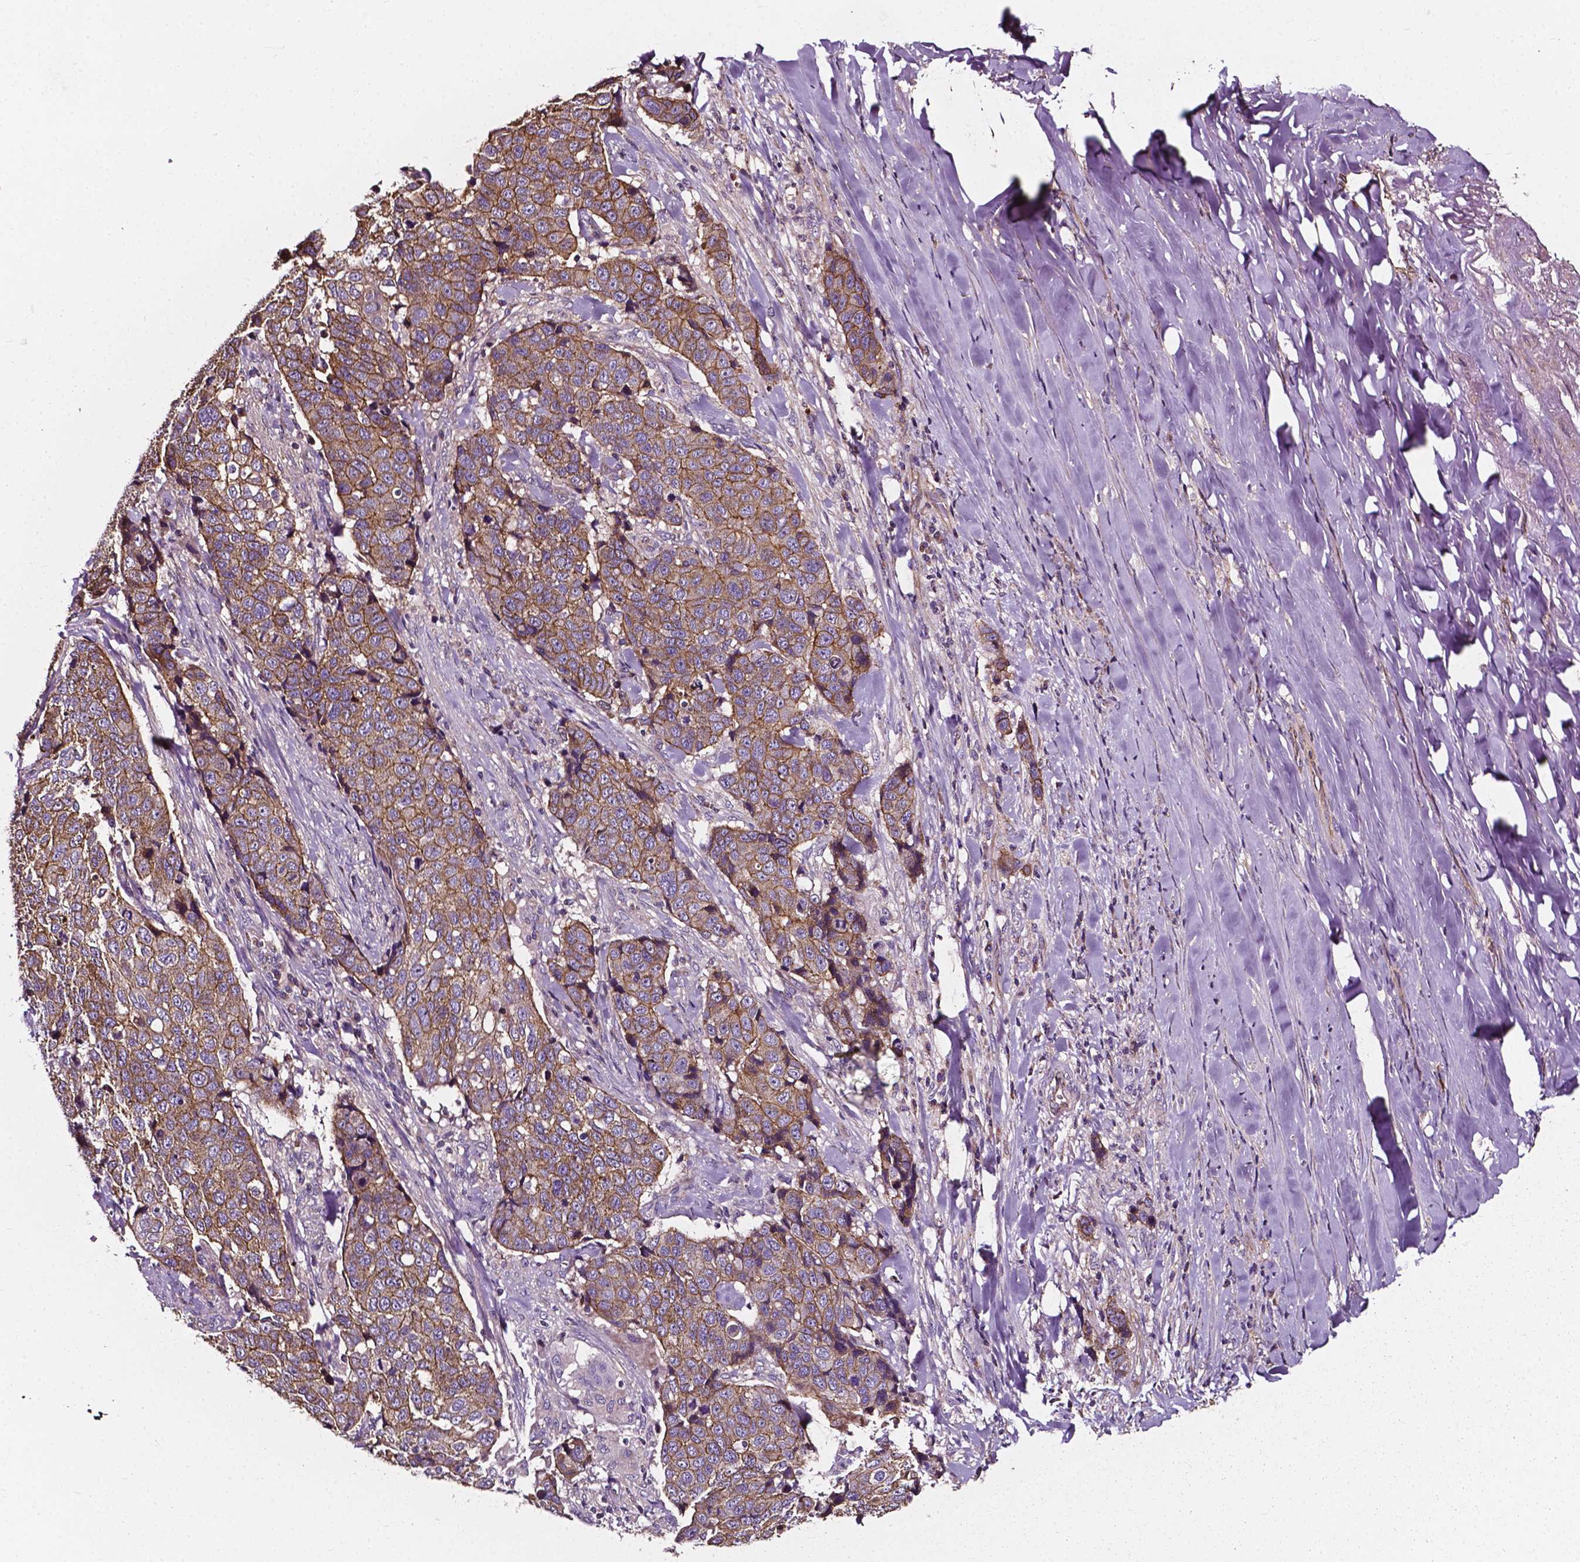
{"staining": {"intensity": "weak", "quantity": ">75%", "location": "cytoplasmic/membranous"}, "tissue": "lung cancer", "cell_type": "Tumor cells", "image_type": "cancer", "snomed": [{"axis": "morphology", "description": "Squamous cell carcinoma, NOS"}, {"axis": "topography", "description": "Lymph node"}, {"axis": "topography", "description": "Lung"}], "caption": "Protein expression analysis of human squamous cell carcinoma (lung) reveals weak cytoplasmic/membranous staining in approximately >75% of tumor cells.", "gene": "ATG16L1", "patient": {"sex": "male", "age": 61}}